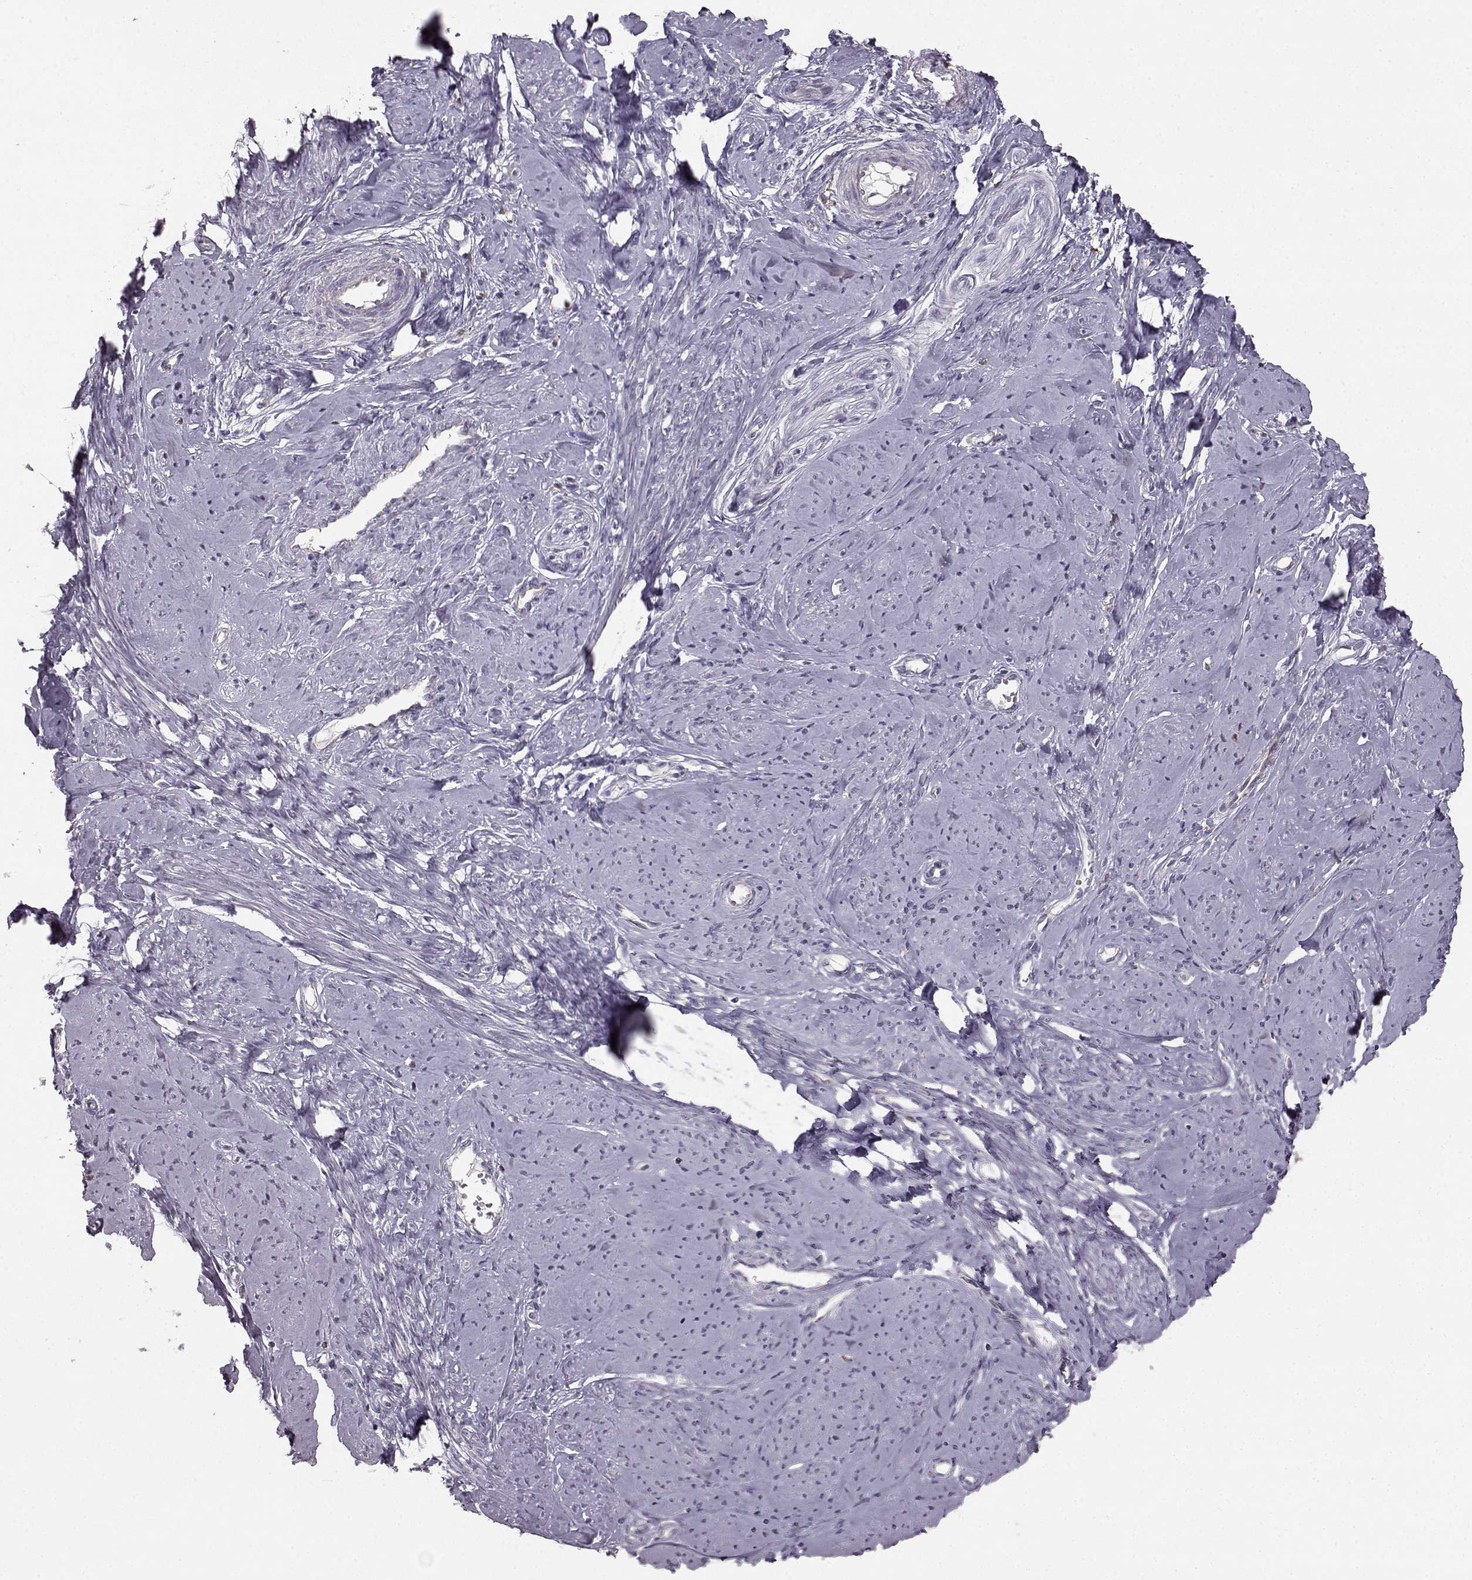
{"staining": {"intensity": "negative", "quantity": "none", "location": "none"}, "tissue": "smooth muscle", "cell_type": "Smooth muscle cells", "image_type": "normal", "snomed": [{"axis": "morphology", "description": "Normal tissue, NOS"}, {"axis": "topography", "description": "Smooth muscle"}], "caption": "High power microscopy micrograph of an IHC micrograph of unremarkable smooth muscle, revealing no significant staining in smooth muscle cells.", "gene": "SPAG17", "patient": {"sex": "female", "age": 48}}